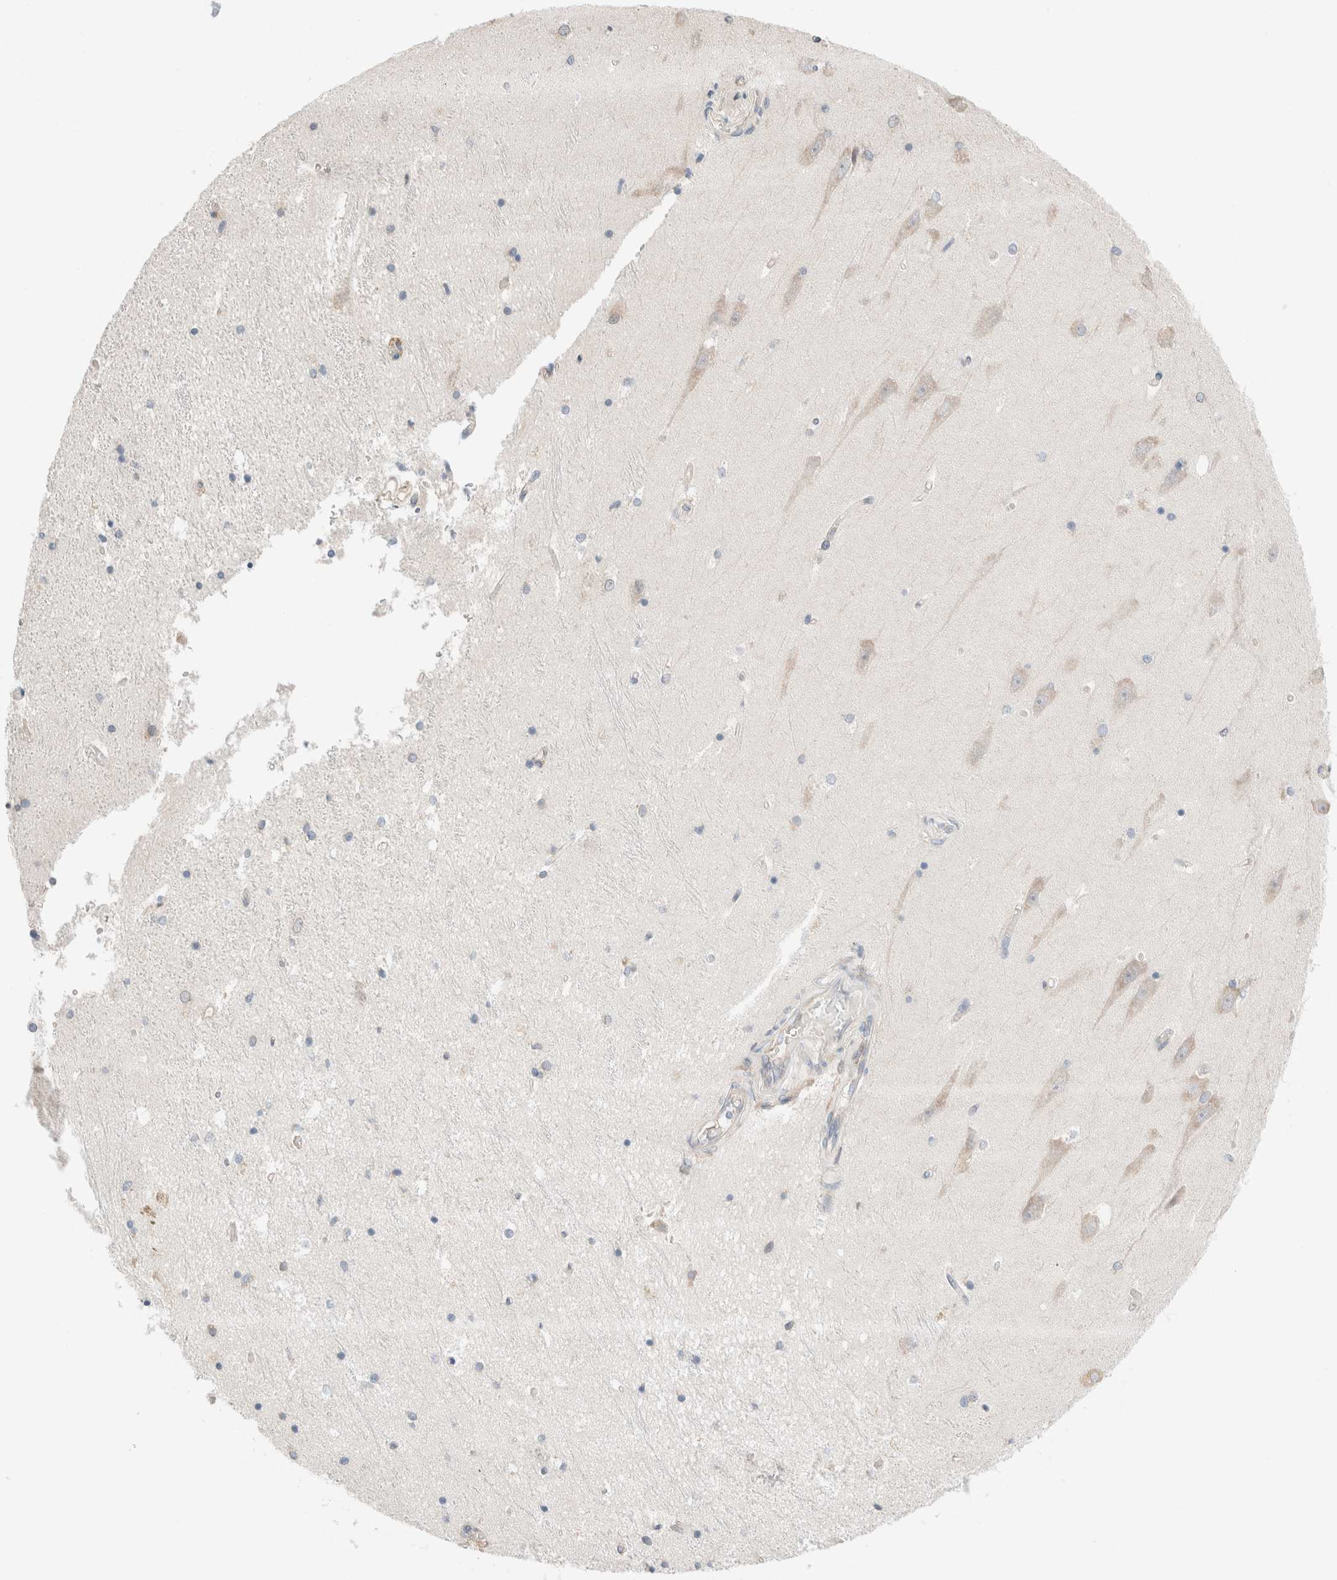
{"staining": {"intensity": "negative", "quantity": "none", "location": "none"}, "tissue": "hippocampus", "cell_type": "Glial cells", "image_type": "normal", "snomed": [{"axis": "morphology", "description": "Normal tissue, NOS"}, {"axis": "topography", "description": "Hippocampus"}], "caption": "Human hippocampus stained for a protein using immunohistochemistry (IHC) reveals no staining in glial cells.", "gene": "PCM1", "patient": {"sex": "male", "age": 45}}